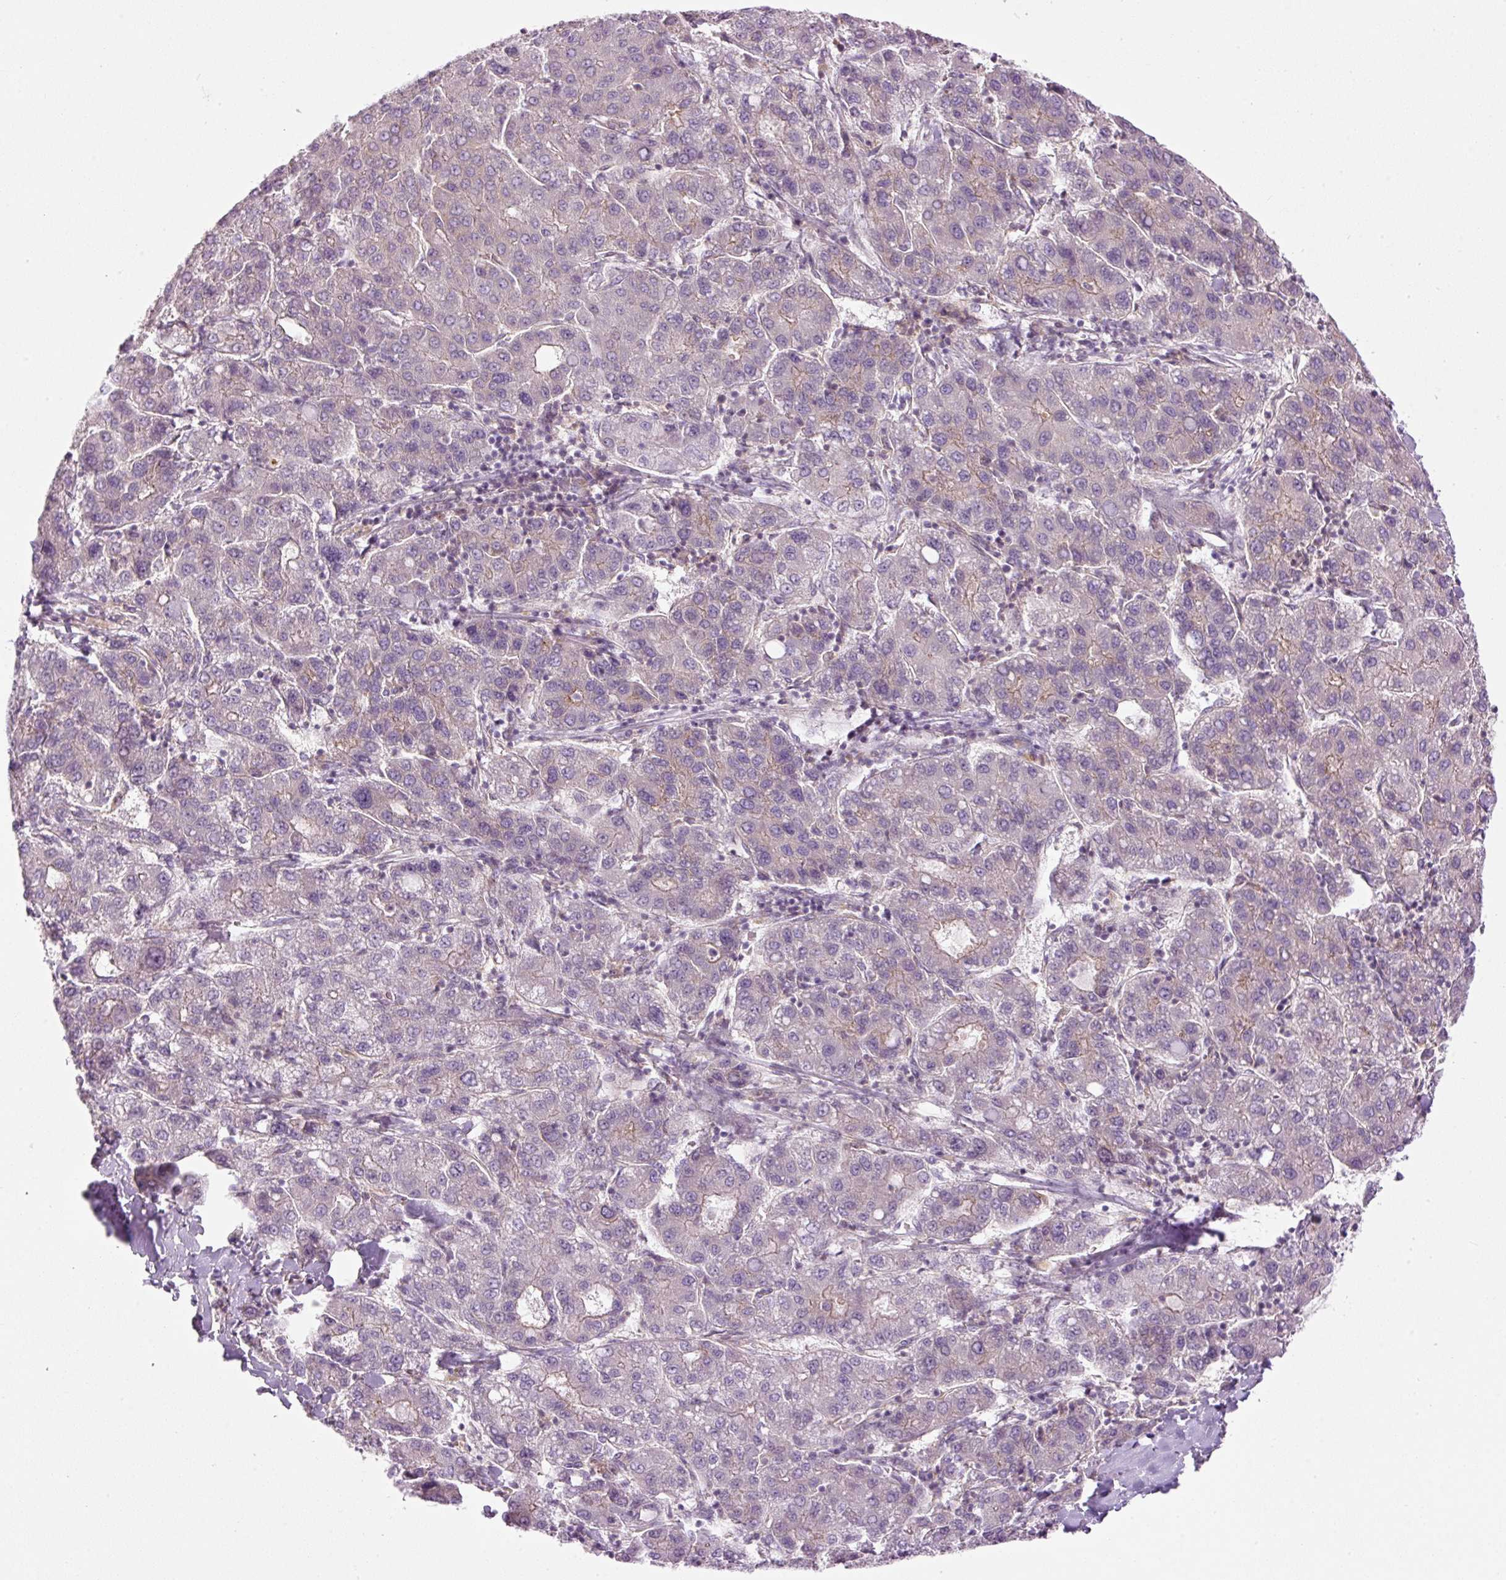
{"staining": {"intensity": "negative", "quantity": "none", "location": "none"}, "tissue": "liver cancer", "cell_type": "Tumor cells", "image_type": "cancer", "snomed": [{"axis": "morphology", "description": "Carcinoma, Hepatocellular, NOS"}, {"axis": "topography", "description": "Liver"}], "caption": "Immunohistochemistry (IHC) micrograph of human liver cancer (hepatocellular carcinoma) stained for a protein (brown), which displays no positivity in tumor cells. The staining was performed using DAB to visualize the protein expression in brown, while the nuclei were stained in blue with hematoxylin (Magnification: 20x).", "gene": "MZT2B", "patient": {"sex": "male", "age": 65}}